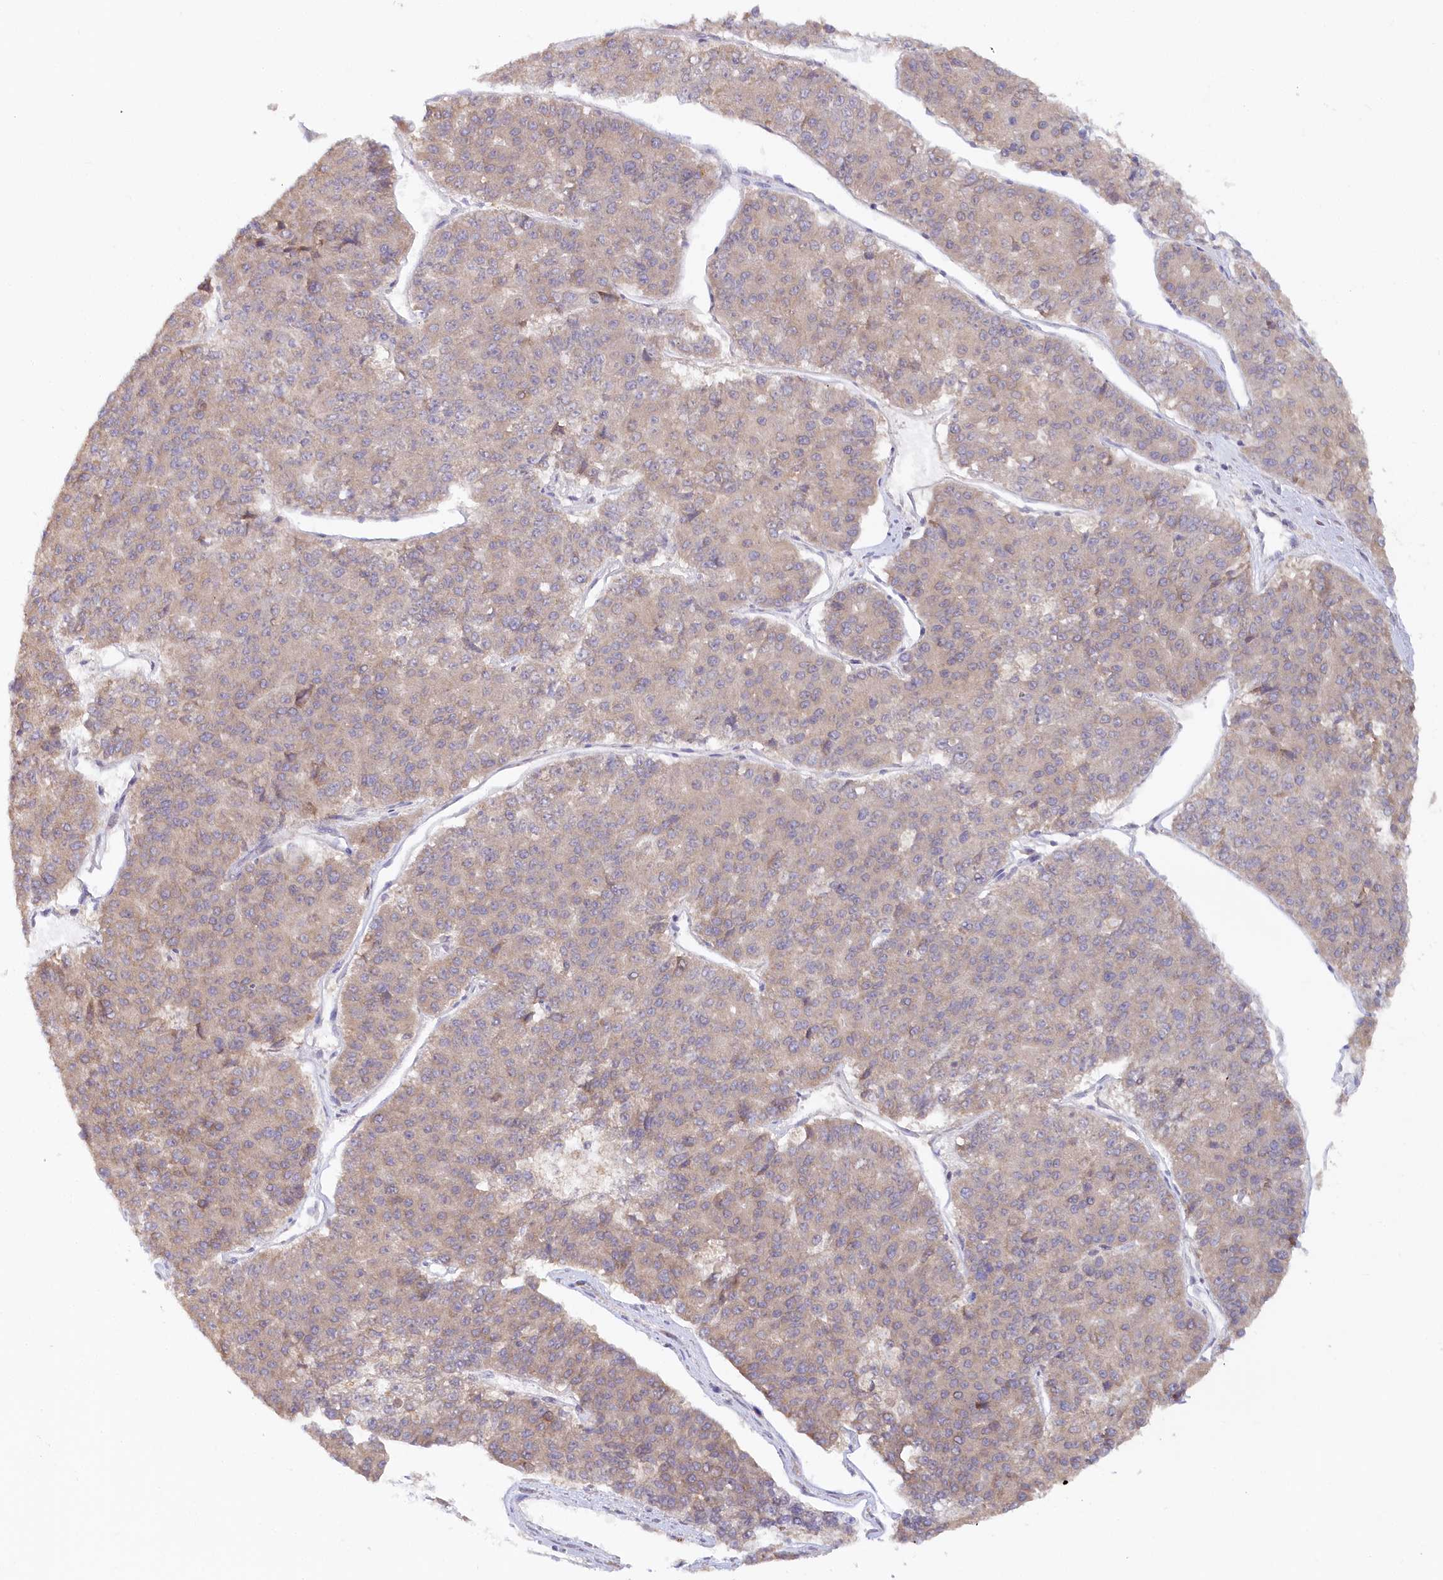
{"staining": {"intensity": "weak", "quantity": "<25%", "location": "cytoplasmic/membranous"}, "tissue": "pancreatic cancer", "cell_type": "Tumor cells", "image_type": "cancer", "snomed": [{"axis": "morphology", "description": "Adenocarcinoma, NOS"}, {"axis": "topography", "description": "Pancreas"}], "caption": "This is an immunohistochemistry (IHC) histopathology image of adenocarcinoma (pancreatic). There is no expression in tumor cells.", "gene": "PAIP2", "patient": {"sex": "male", "age": 50}}